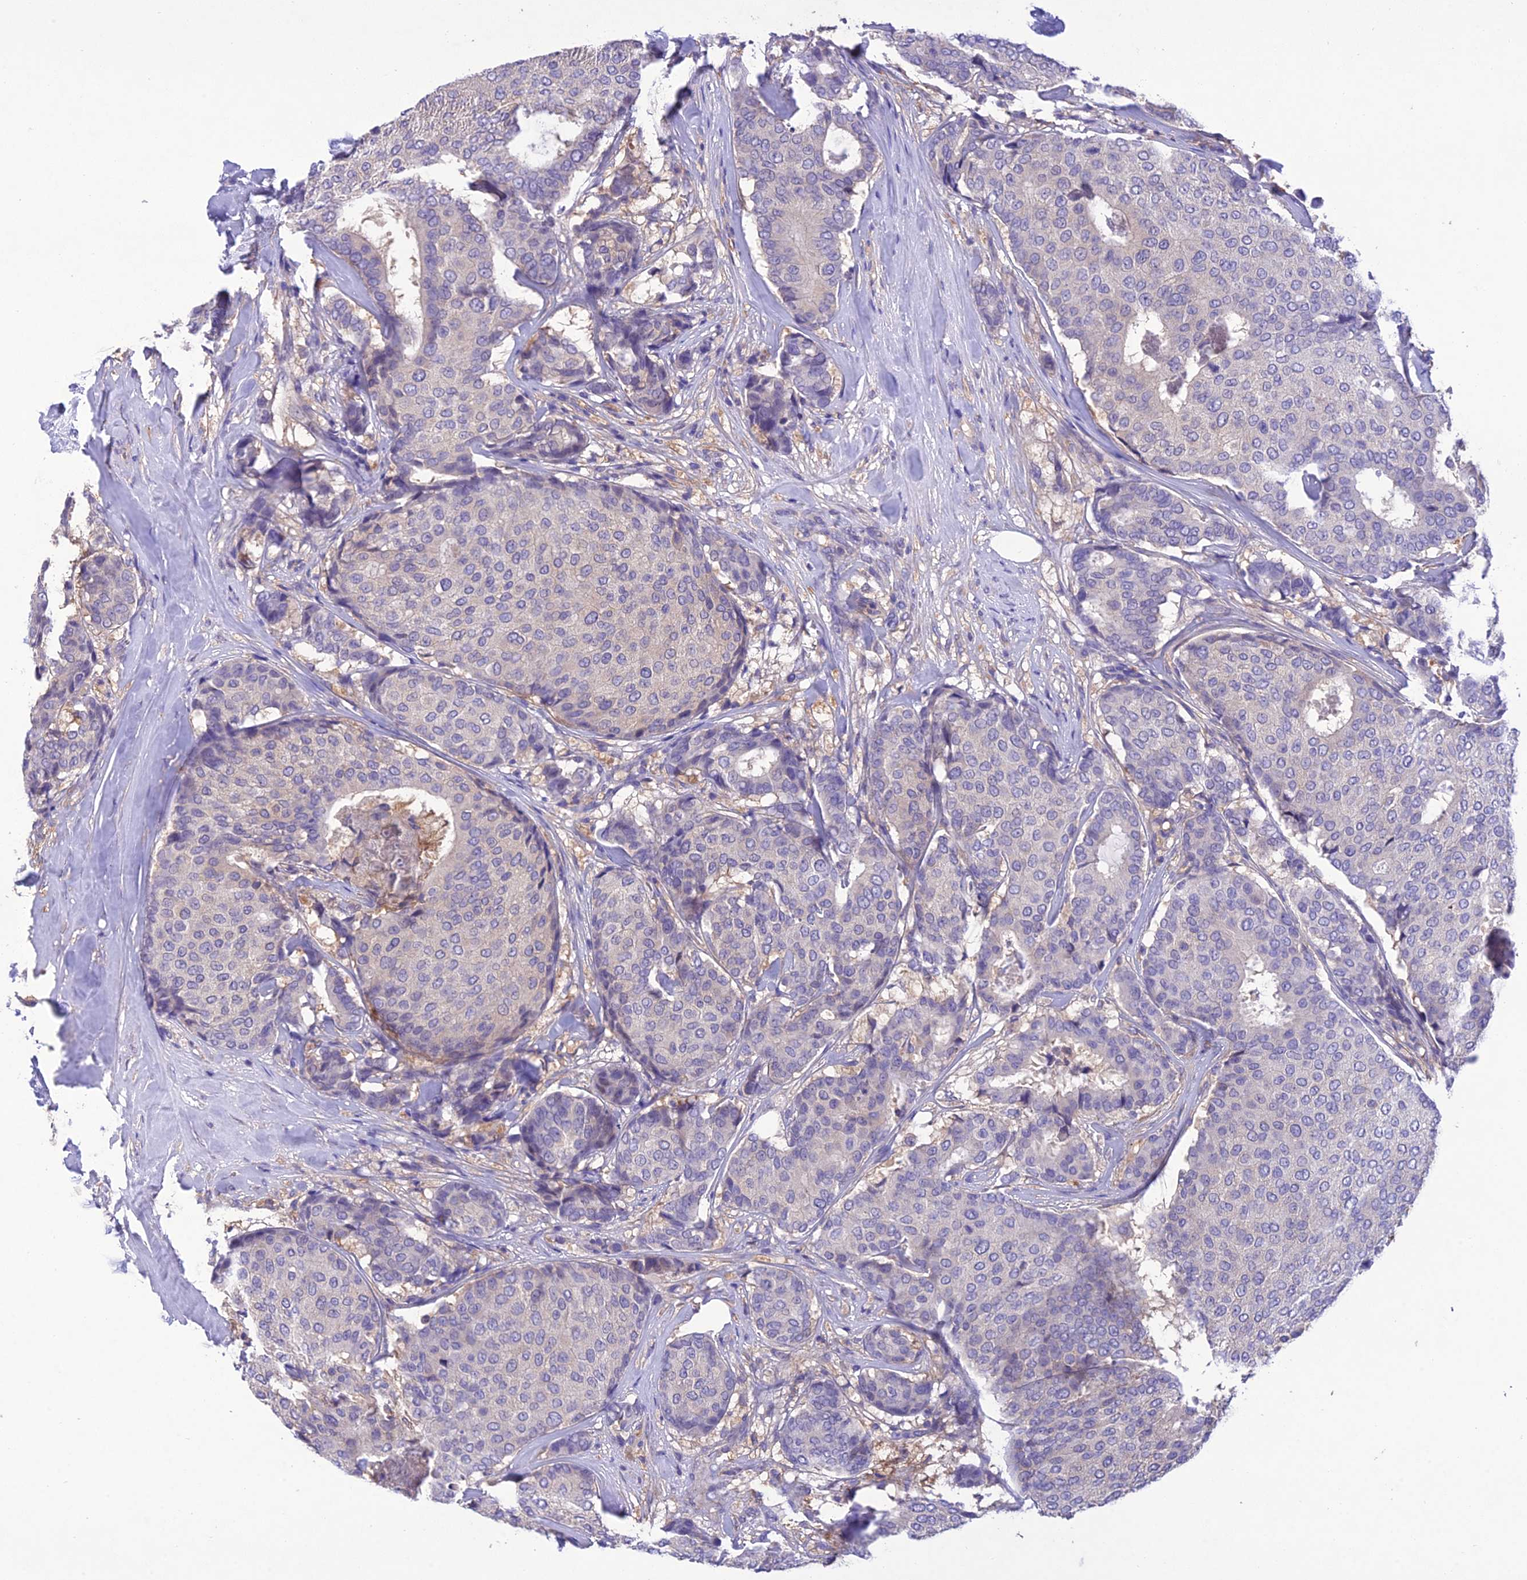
{"staining": {"intensity": "negative", "quantity": "none", "location": "none"}, "tissue": "breast cancer", "cell_type": "Tumor cells", "image_type": "cancer", "snomed": [{"axis": "morphology", "description": "Duct carcinoma"}, {"axis": "topography", "description": "Breast"}], "caption": "Tumor cells are negative for protein expression in human breast cancer. (Brightfield microscopy of DAB (3,3'-diaminobenzidine) IHC at high magnification).", "gene": "SNX24", "patient": {"sex": "female", "age": 75}}